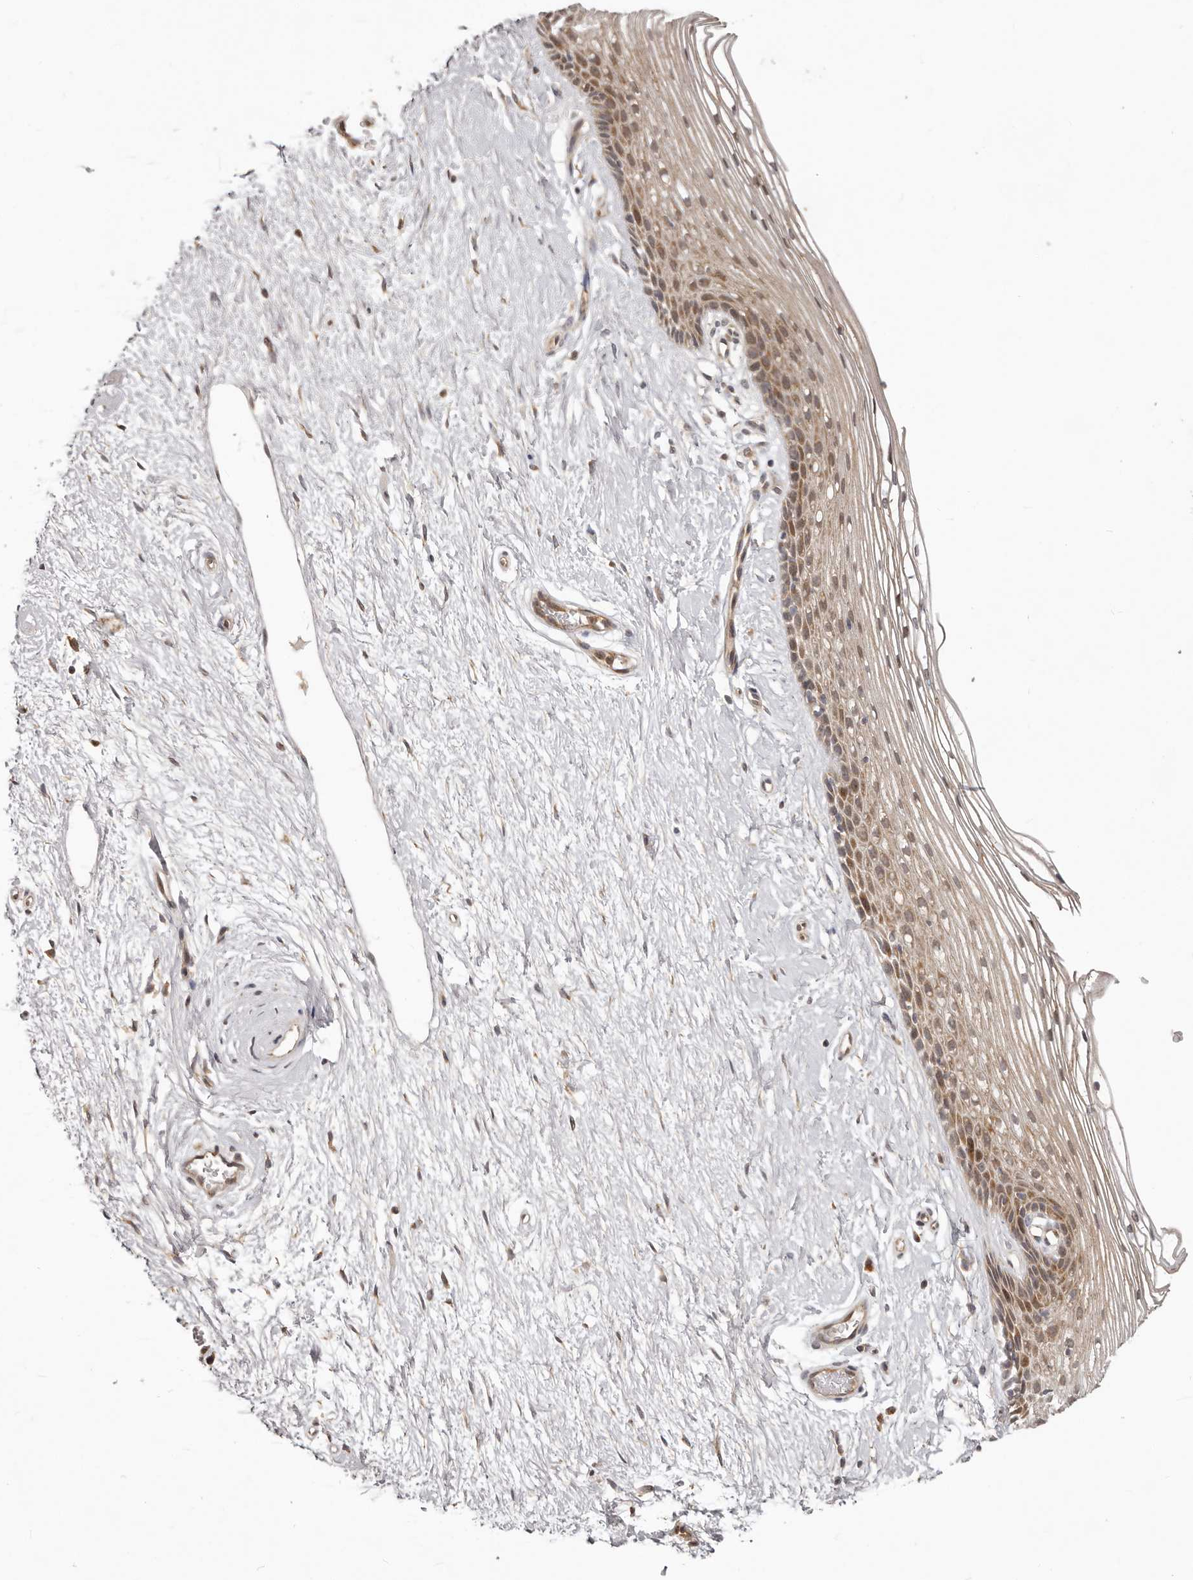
{"staining": {"intensity": "moderate", "quantity": "25%-75%", "location": "cytoplasmic/membranous,nuclear"}, "tissue": "vagina", "cell_type": "Squamous epithelial cells", "image_type": "normal", "snomed": [{"axis": "morphology", "description": "Normal tissue, NOS"}, {"axis": "topography", "description": "Vagina"}], "caption": "IHC photomicrograph of unremarkable vagina: human vagina stained using immunohistochemistry (IHC) exhibits medium levels of moderate protein expression localized specifically in the cytoplasmic/membranous,nuclear of squamous epithelial cells, appearing as a cytoplasmic/membranous,nuclear brown color.", "gene": "RNF187", "patient": {"sex": "female", "age": 46}}